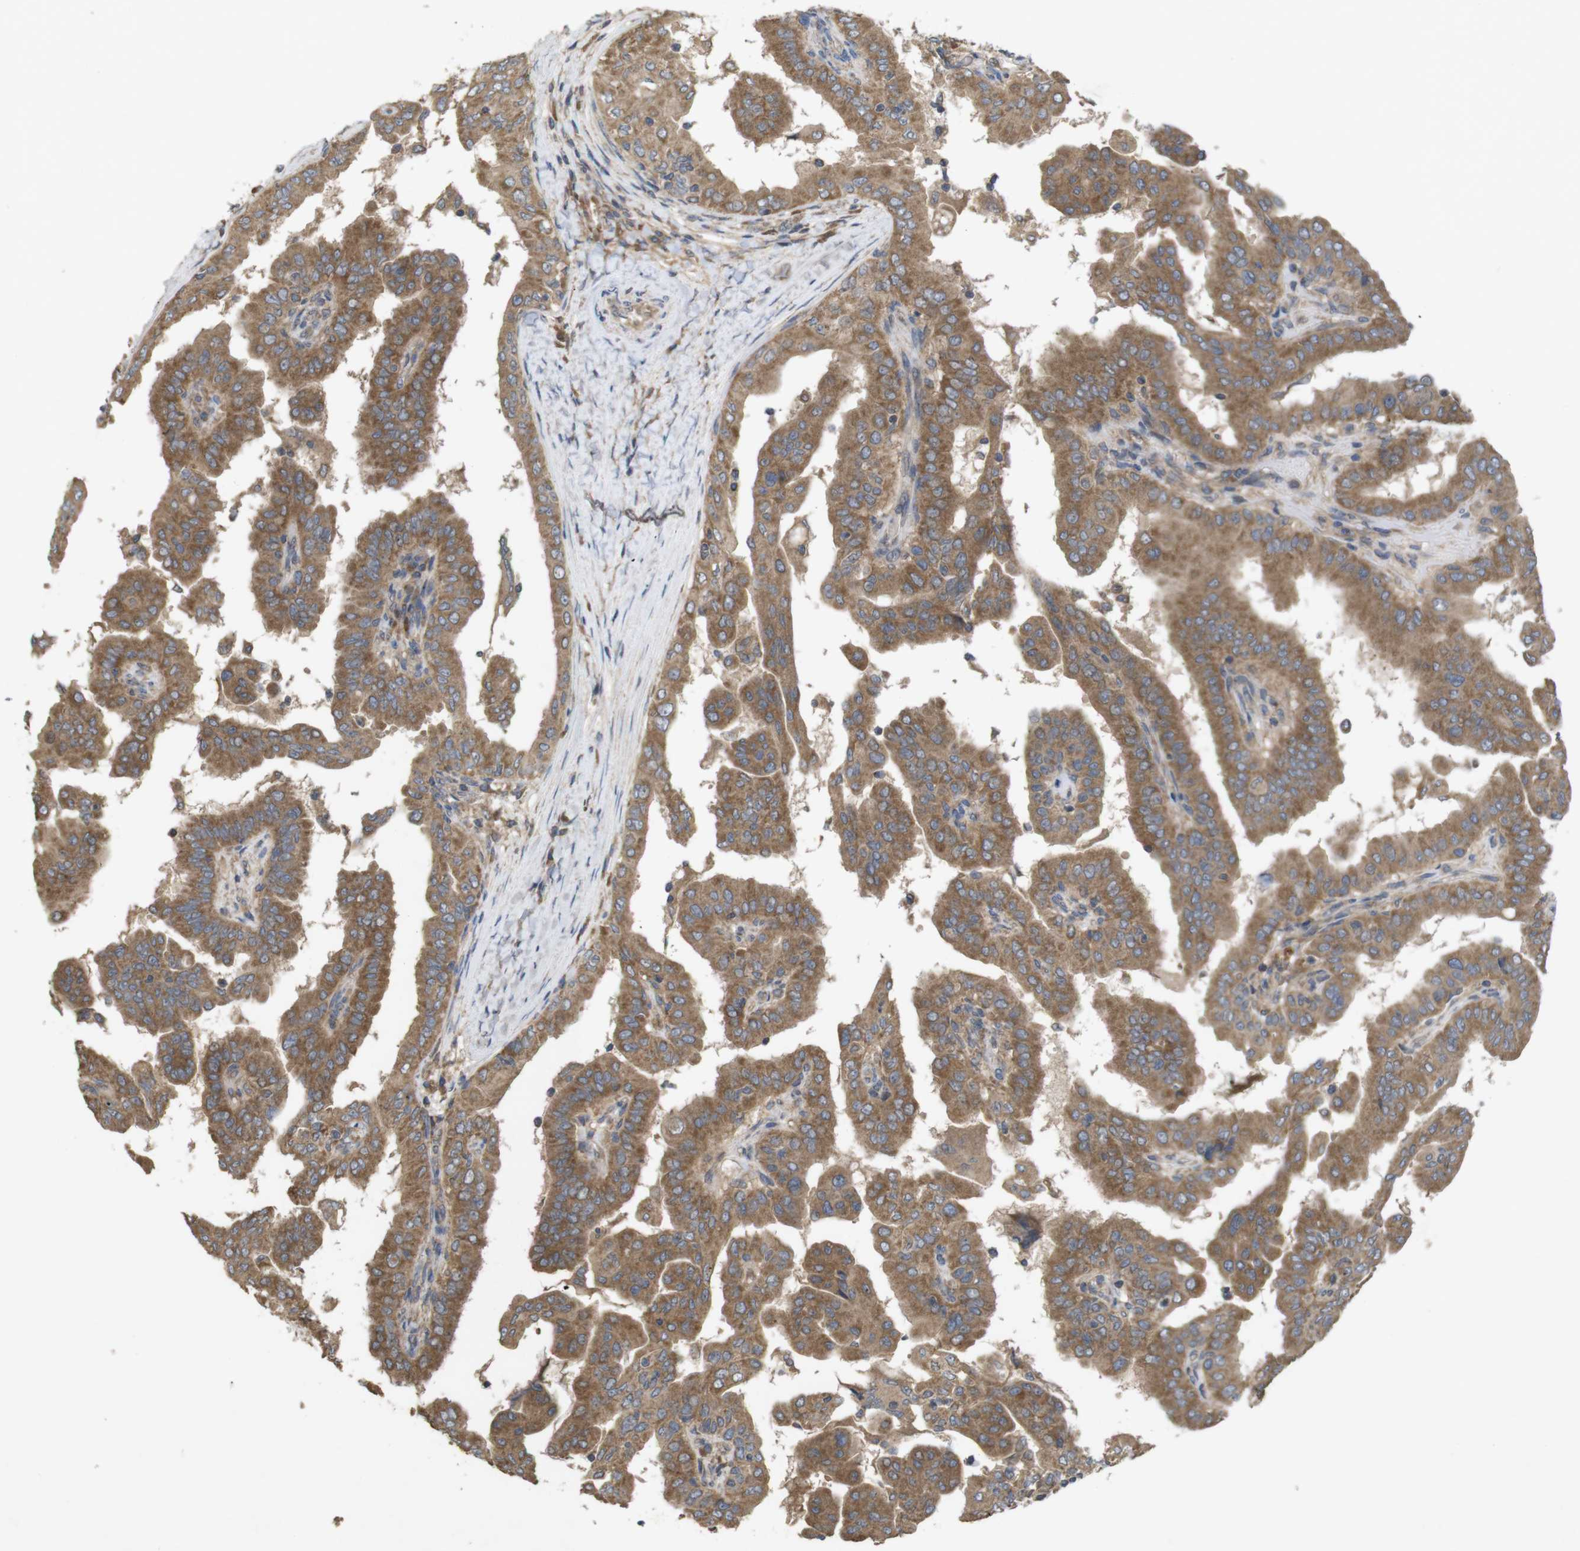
{"staining": {"intensity": "moderate", "quantity": ">75%", "location": "cytoplasmic/membranous"}, "tissue": "thyroid cancer", "cell_type": "Tumor cells", "image_type": "cancer", "snomed": [{"axis": "morphology", "description": "Papillary adenocarcinoma, NOS"}, {"axis": "topography", "description": "Thyroid gland"}], "caption": "Thyroid cancer (papillary adenocarcinoma) stained with DAB (3,3'-diaminobenzidine) immunohistochemistry shows medium levels of moderate cytoplasmic/membranous expression in approximately >75% of tumor cells.", "gene": "KCNS3", "patient": {"sex": "male", "age": 33}}